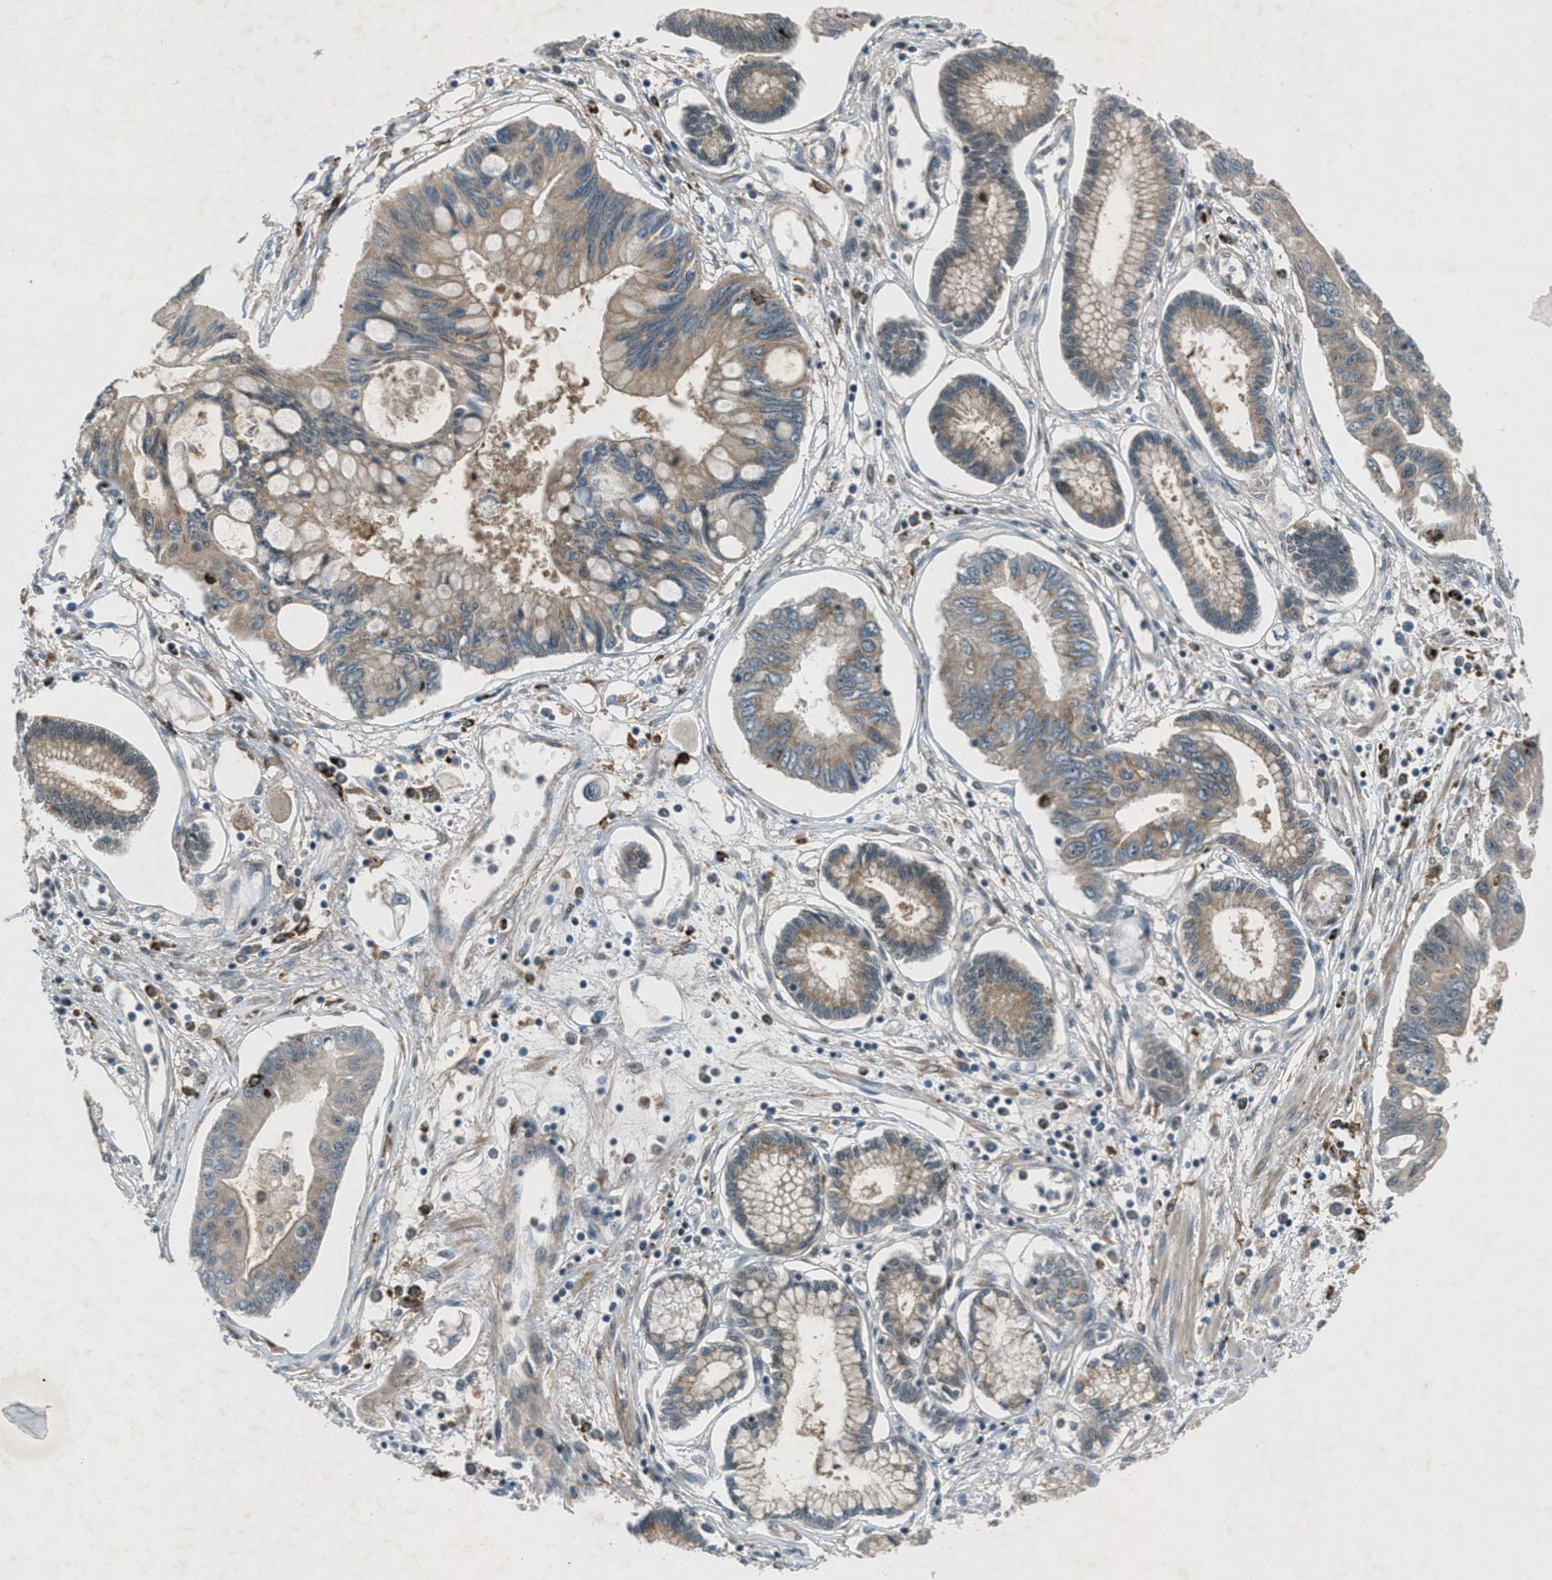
{"staining": {"intensity": "moderate", "quantity": ">75%", "location": "cytoplasmic/membranous"}, "tissue": "pancreatic cancer", "cell_type": "Tumor cells", "image_type": "cancer", "snomed": [{"axis": "morphology", "description": "Adenocarcinoma, NOS"}, {"axis": "topography", "description": "Pancreas"}], "caption": "This is an image of IHC staining of pancreatic adenocarcinoma, which shows moderate staining in the cytoplasmic/membranous of tumor cells.", "gene": "EPSTI1", "patient": {"sex": "female", "age": 77}}